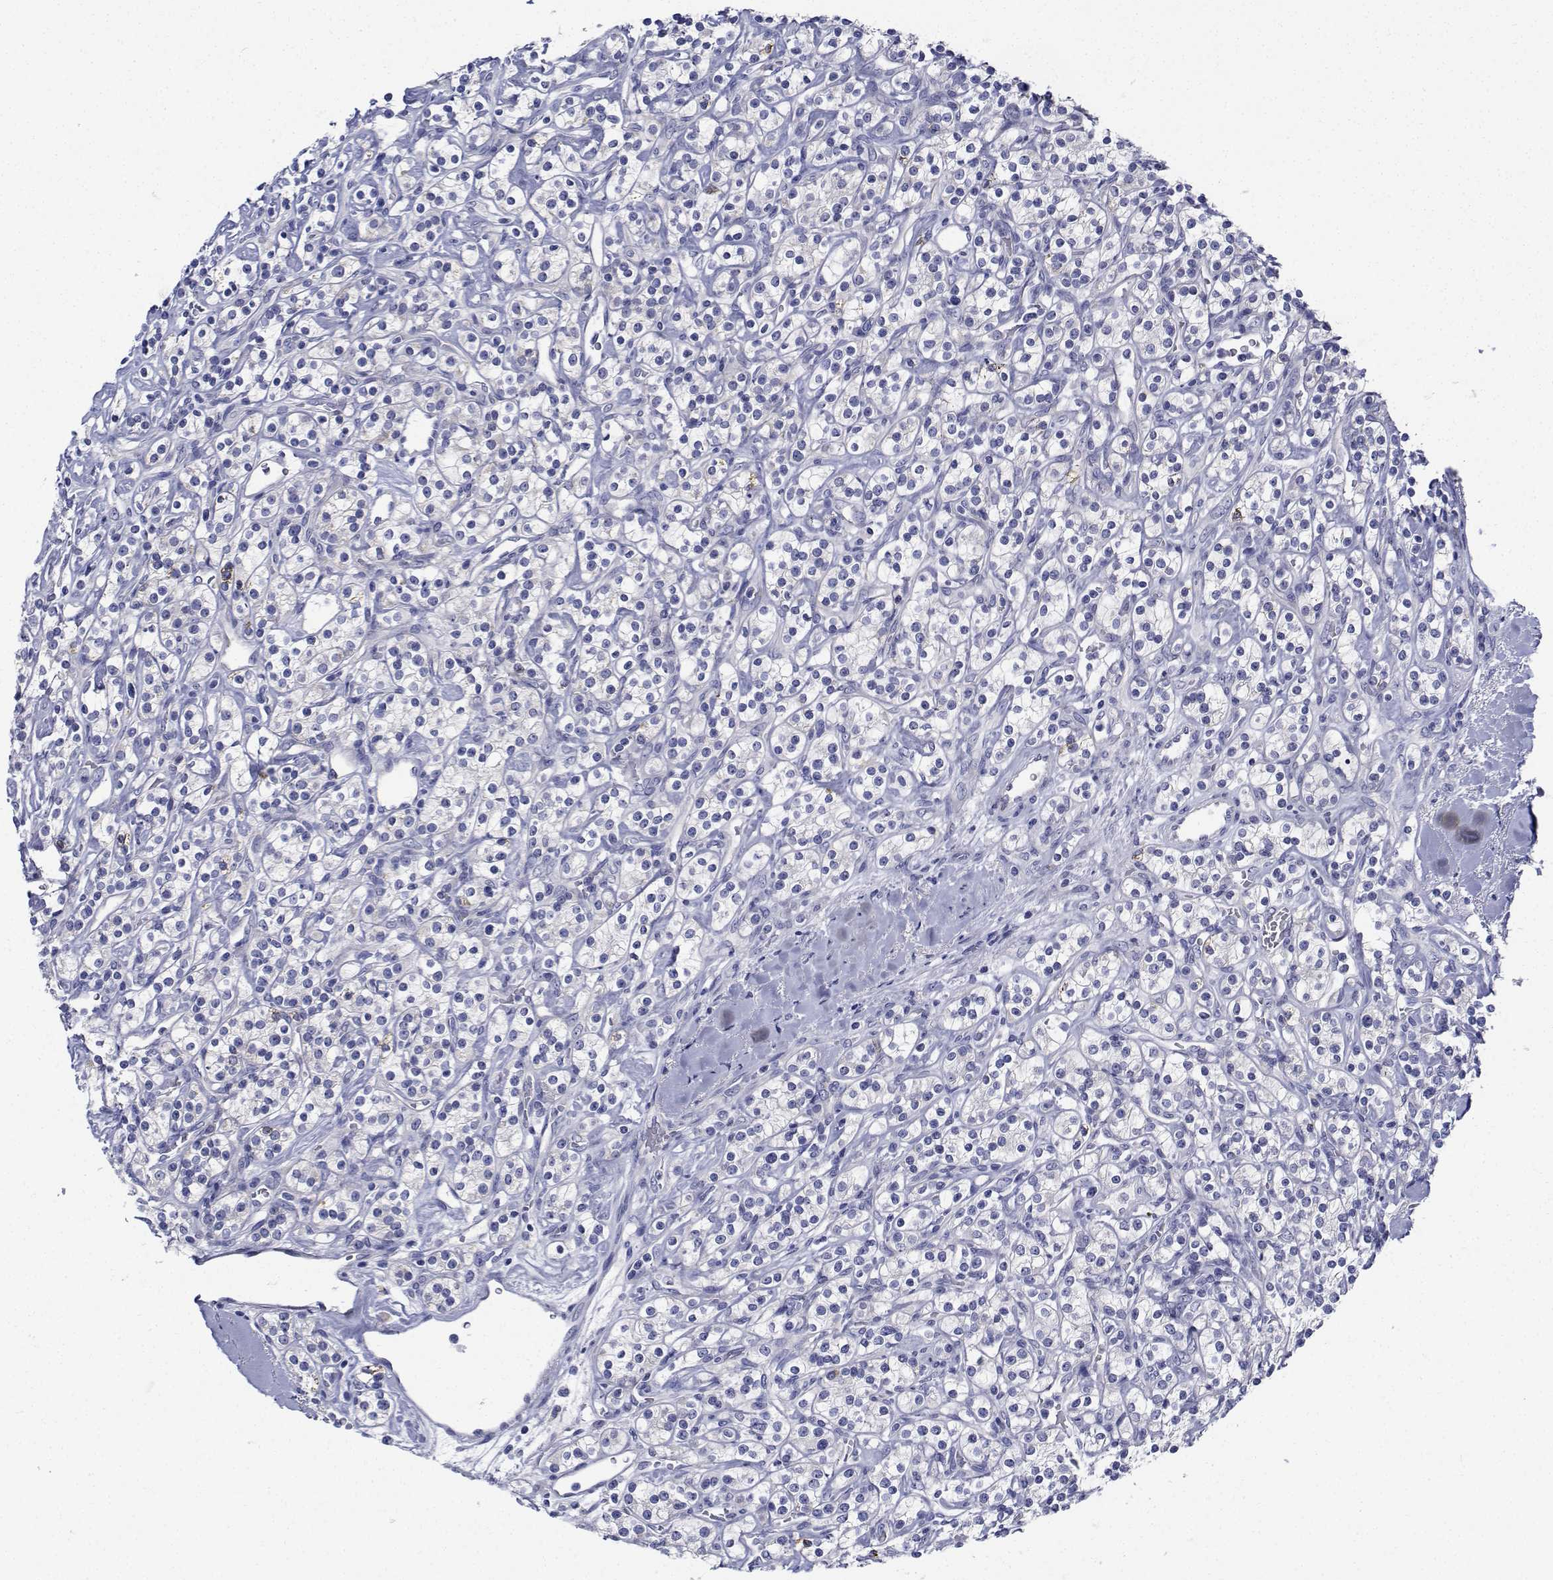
{"staining": {"intensity": "negative", "quantity": "none", "location": "none"}, "tissue": "renal cancer", "cell_type": "Tumor cells", "image_type": "cancer", "snomed": [{"axis": "morphology", "description": "Adenocarcinoma, NOS"}, {"axis": "topography", "description": "Kidney"}], "caption": "Immunohistochemical staining of adenocarcinoma (renal) exhibits no significant staining in tumor cells. The staining is performed using DAB (3,3'-diaminobenzidine) brown chromogen with nuclei counter-stained in using hematoxylin.", "gene": "CDHR3", "patient": {"sex": "male", "age": 77}}